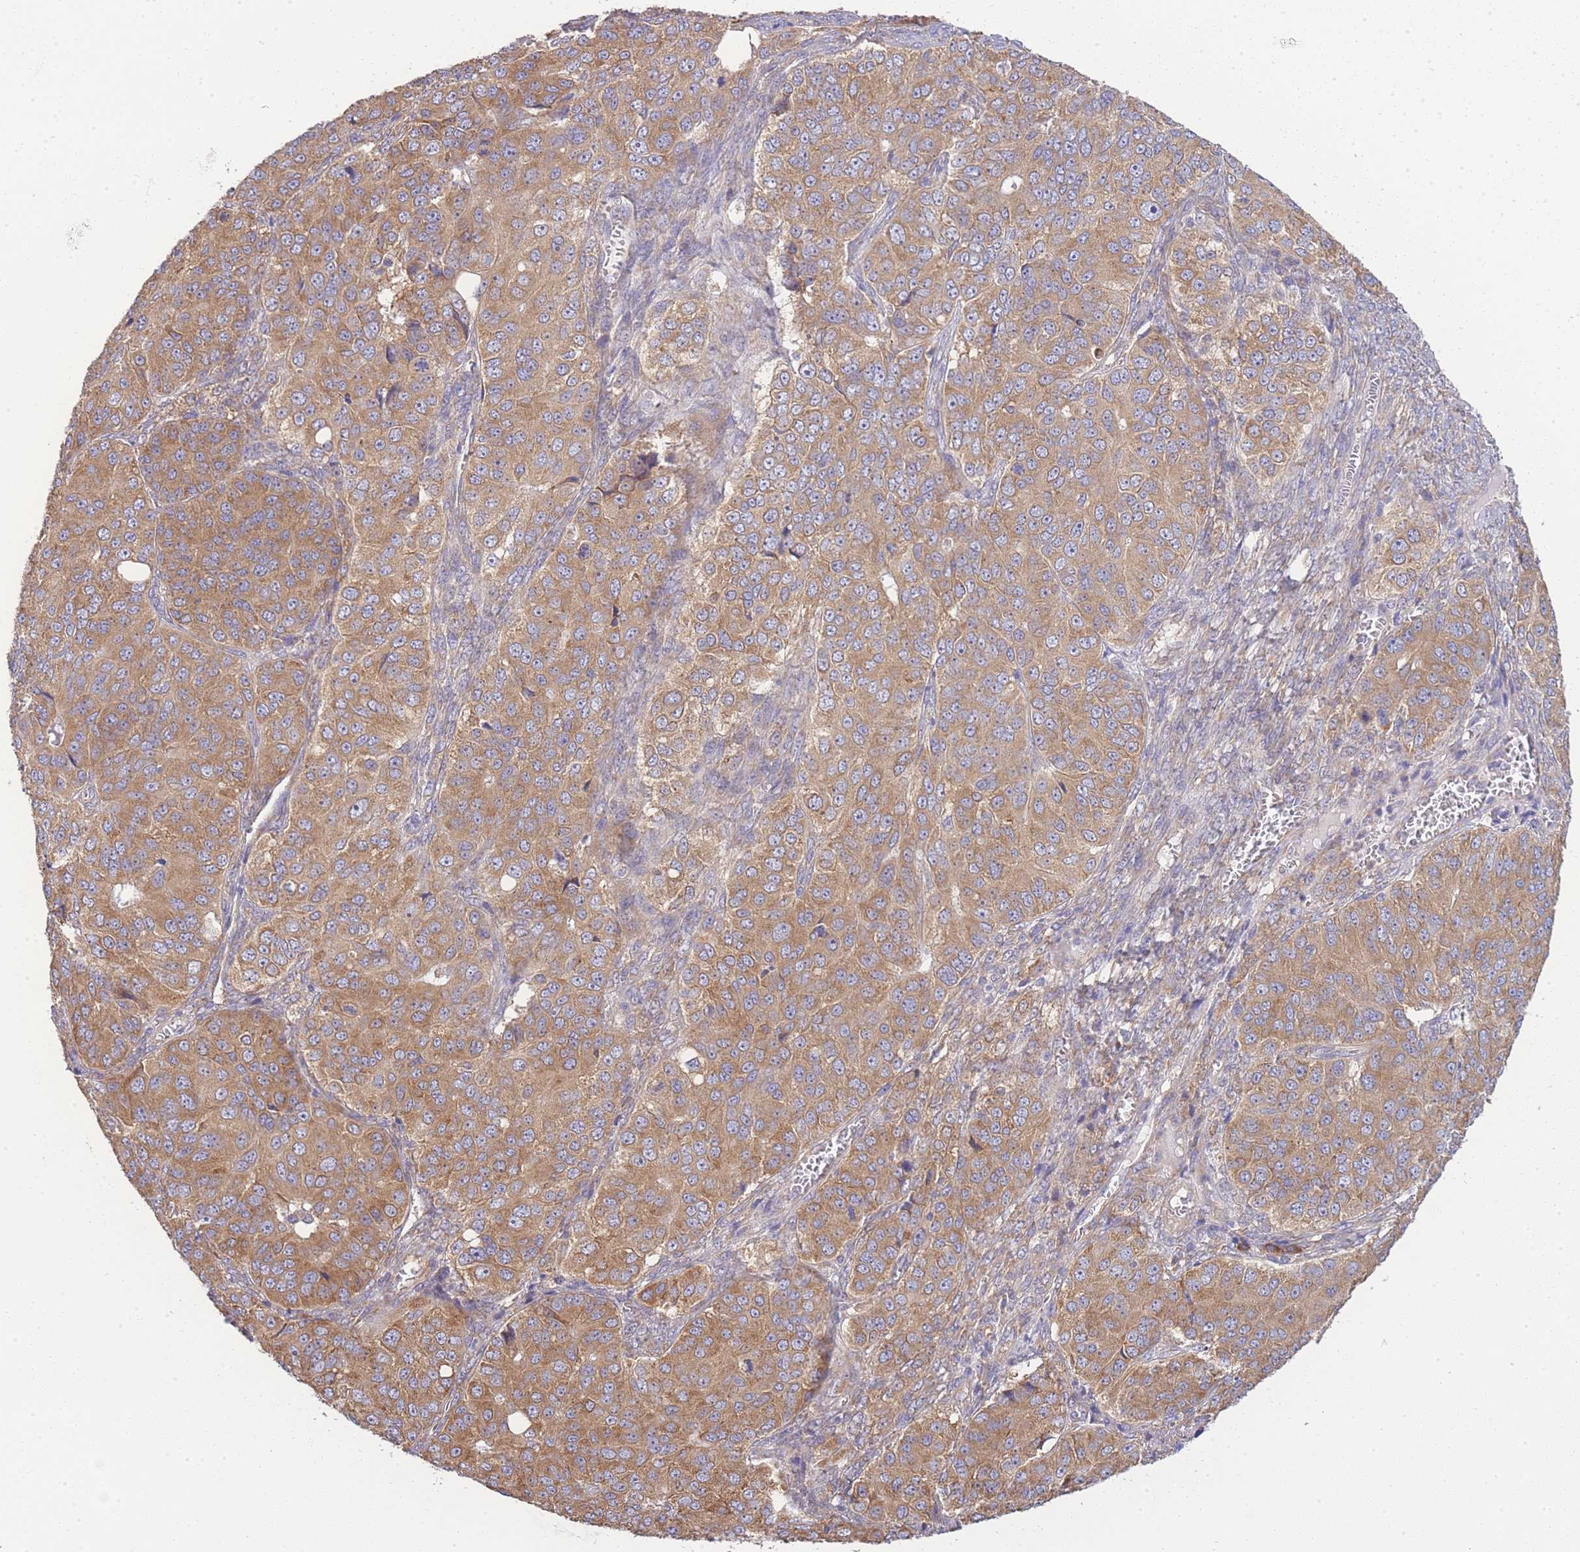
{"staining": {"intensity": "moderate", "quantity": ">75%", "location": "cytoplasmic/membranous"}, "tissue": "ovarian cancer", "cell_type": "Tumor cells", "image_type": "cancer", "snomed": [{"axis": "morphology", "description": "Carcinoma, endometroid"}, {"axis": "topography", "description": "Ovary"}], "caption": "Protein staining reveals moderate cytoplasmic/membranous positivity in approximately >75% of tumor cells in ovarian cancer (endometroid carcinoma). (Stains: DAB in brown, nuclei in blue, Microscopy: brightfield microscopy at high magnification).", "gene": "BEX1", "patient": {"sex": "female", "age": 51}}